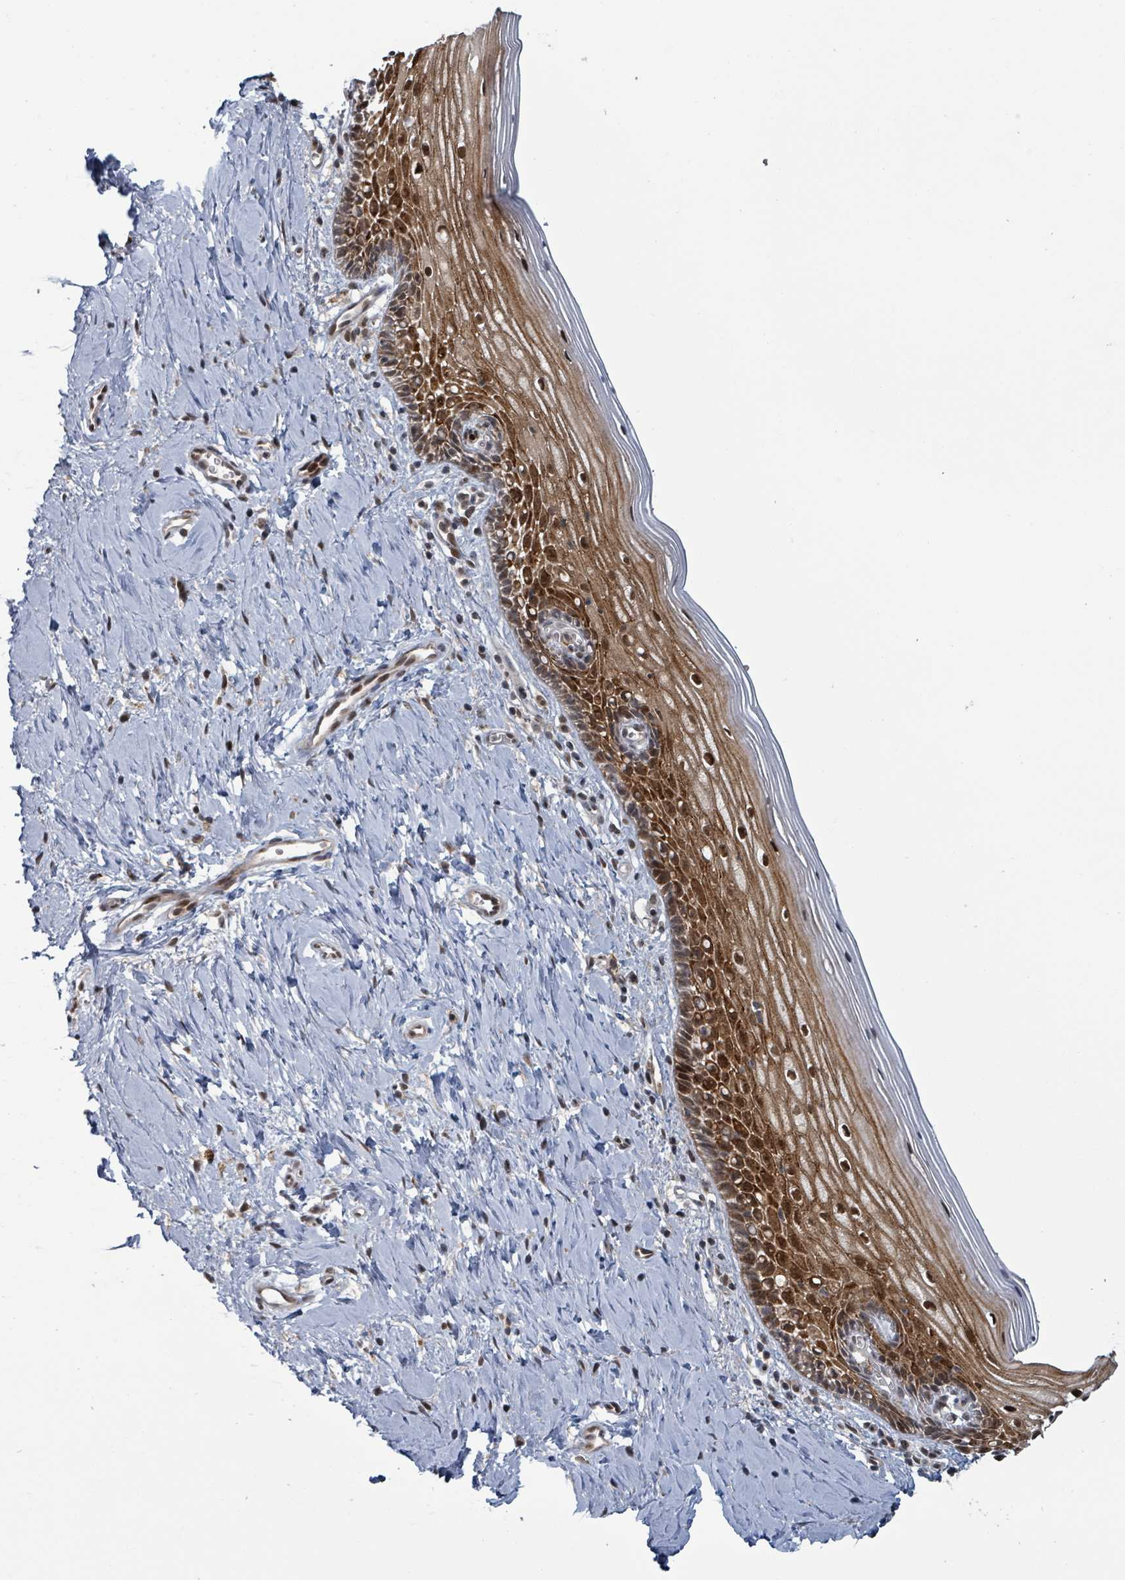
{"staining": {"intensity": "strong", "quantity": "25%-75%", "location": "cytoplasmic/membranous,nuclear"}, "tissue": "cervix", "cell_type": "Glandular cells", "image_type": "normal", "snomed": [{"axis": "morphology", "description": "Normal tissue, NOS"}, {"axis": "topography", "description": "Cervix"}], "caption": "Immunohistochemical staining of normal cervix displays 25%-75% levels of strong cytoplasmic/membranous,nuclear protein positivity in about 25%-75% of glandular cells.", "gene": "GTF3C1", "patient": {"sex": "female", "age": 44}}